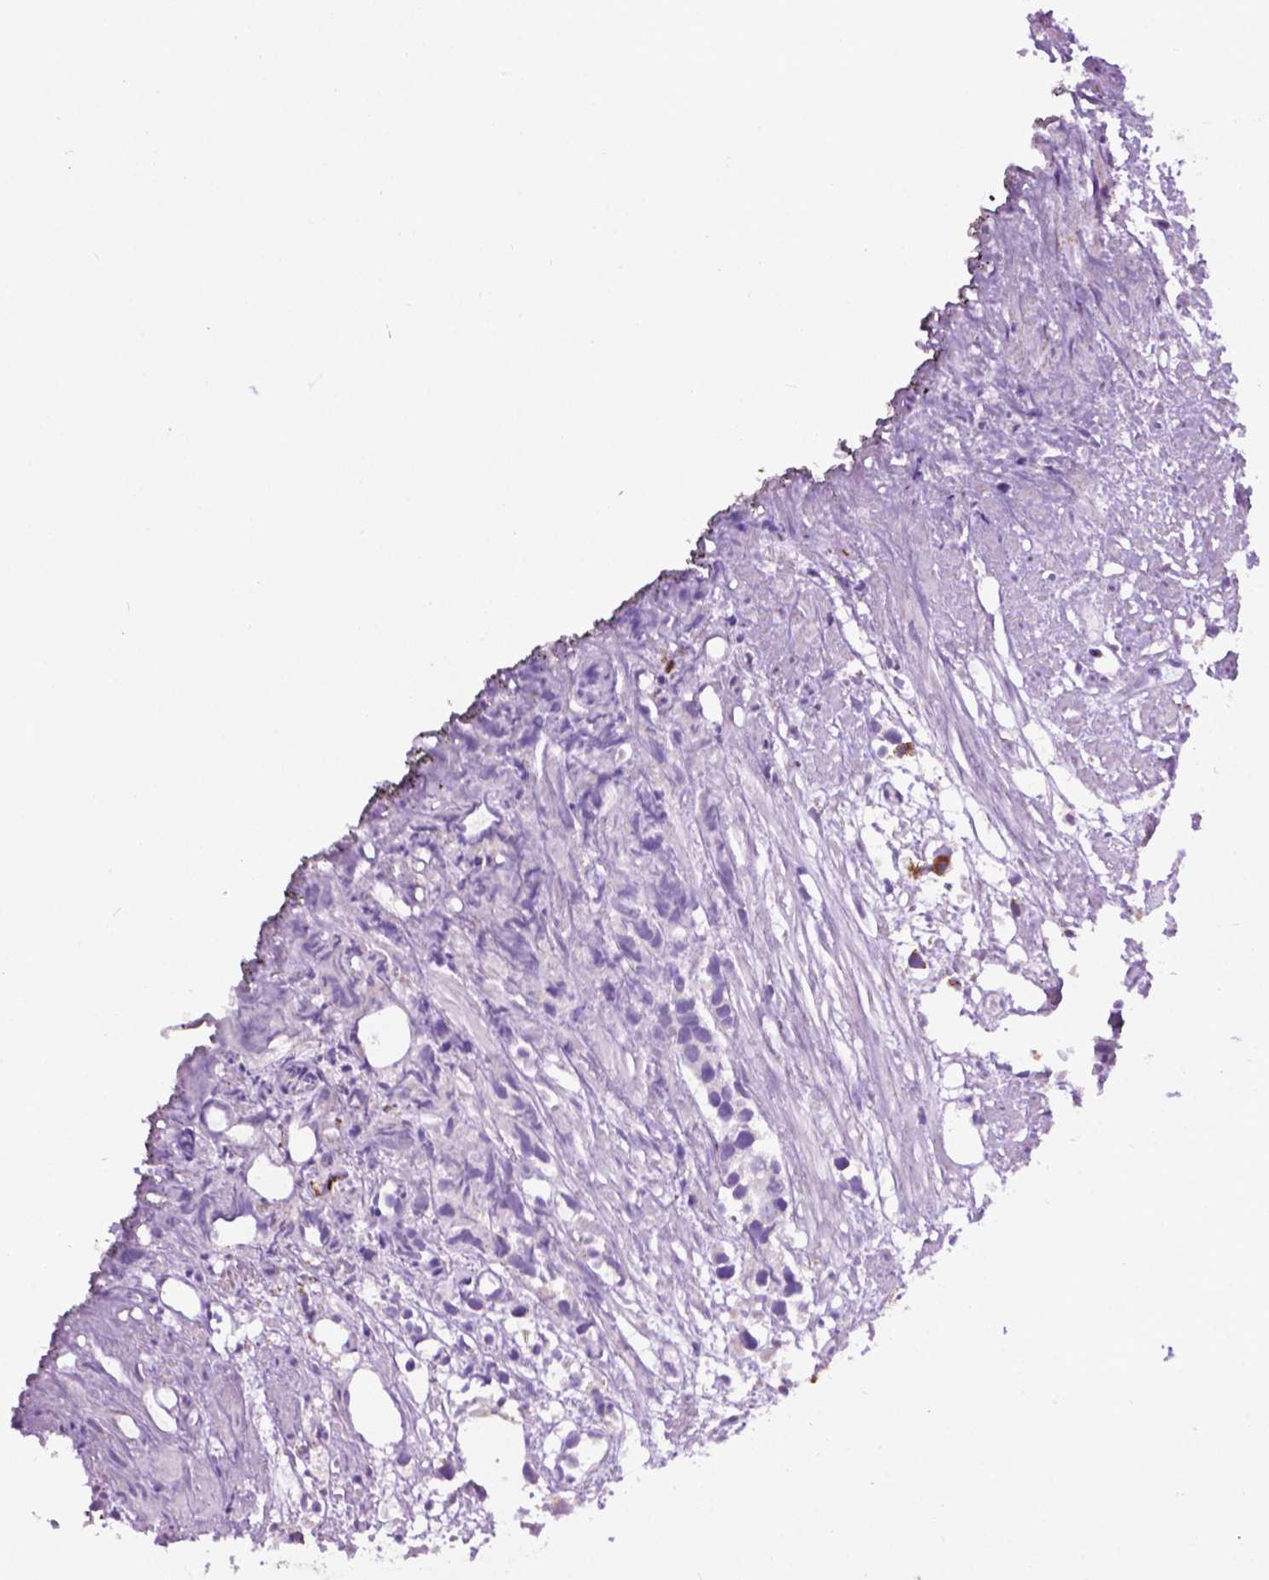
{"staining": {"intensity": "negative", "quantity": "none", "location": "none"}, "tissue": "prostate cancer", "cell_type": "Tumor cells", "image_type": "cancer", "snomed": [{"axis": "morphology", "description": "Adenocarcinoma, High grade"}, {"axis": "topography", "description": "Prostate"}], "caption": "A high-resolution histopathology image shows immunohistochemistry (IHC) staining of adenocarcinoma (high-grade) (prostate), which exhibits no significant expression in tumor cells. Brightfield microscopy of immunohistochemistry stained with DAB (3,3'-diaminobenzidine) (brown) and hematoxylin (blue), captured at high magnification.", "gene": "TMEM132E", "patient": {"sex": "male", "age": 68}}